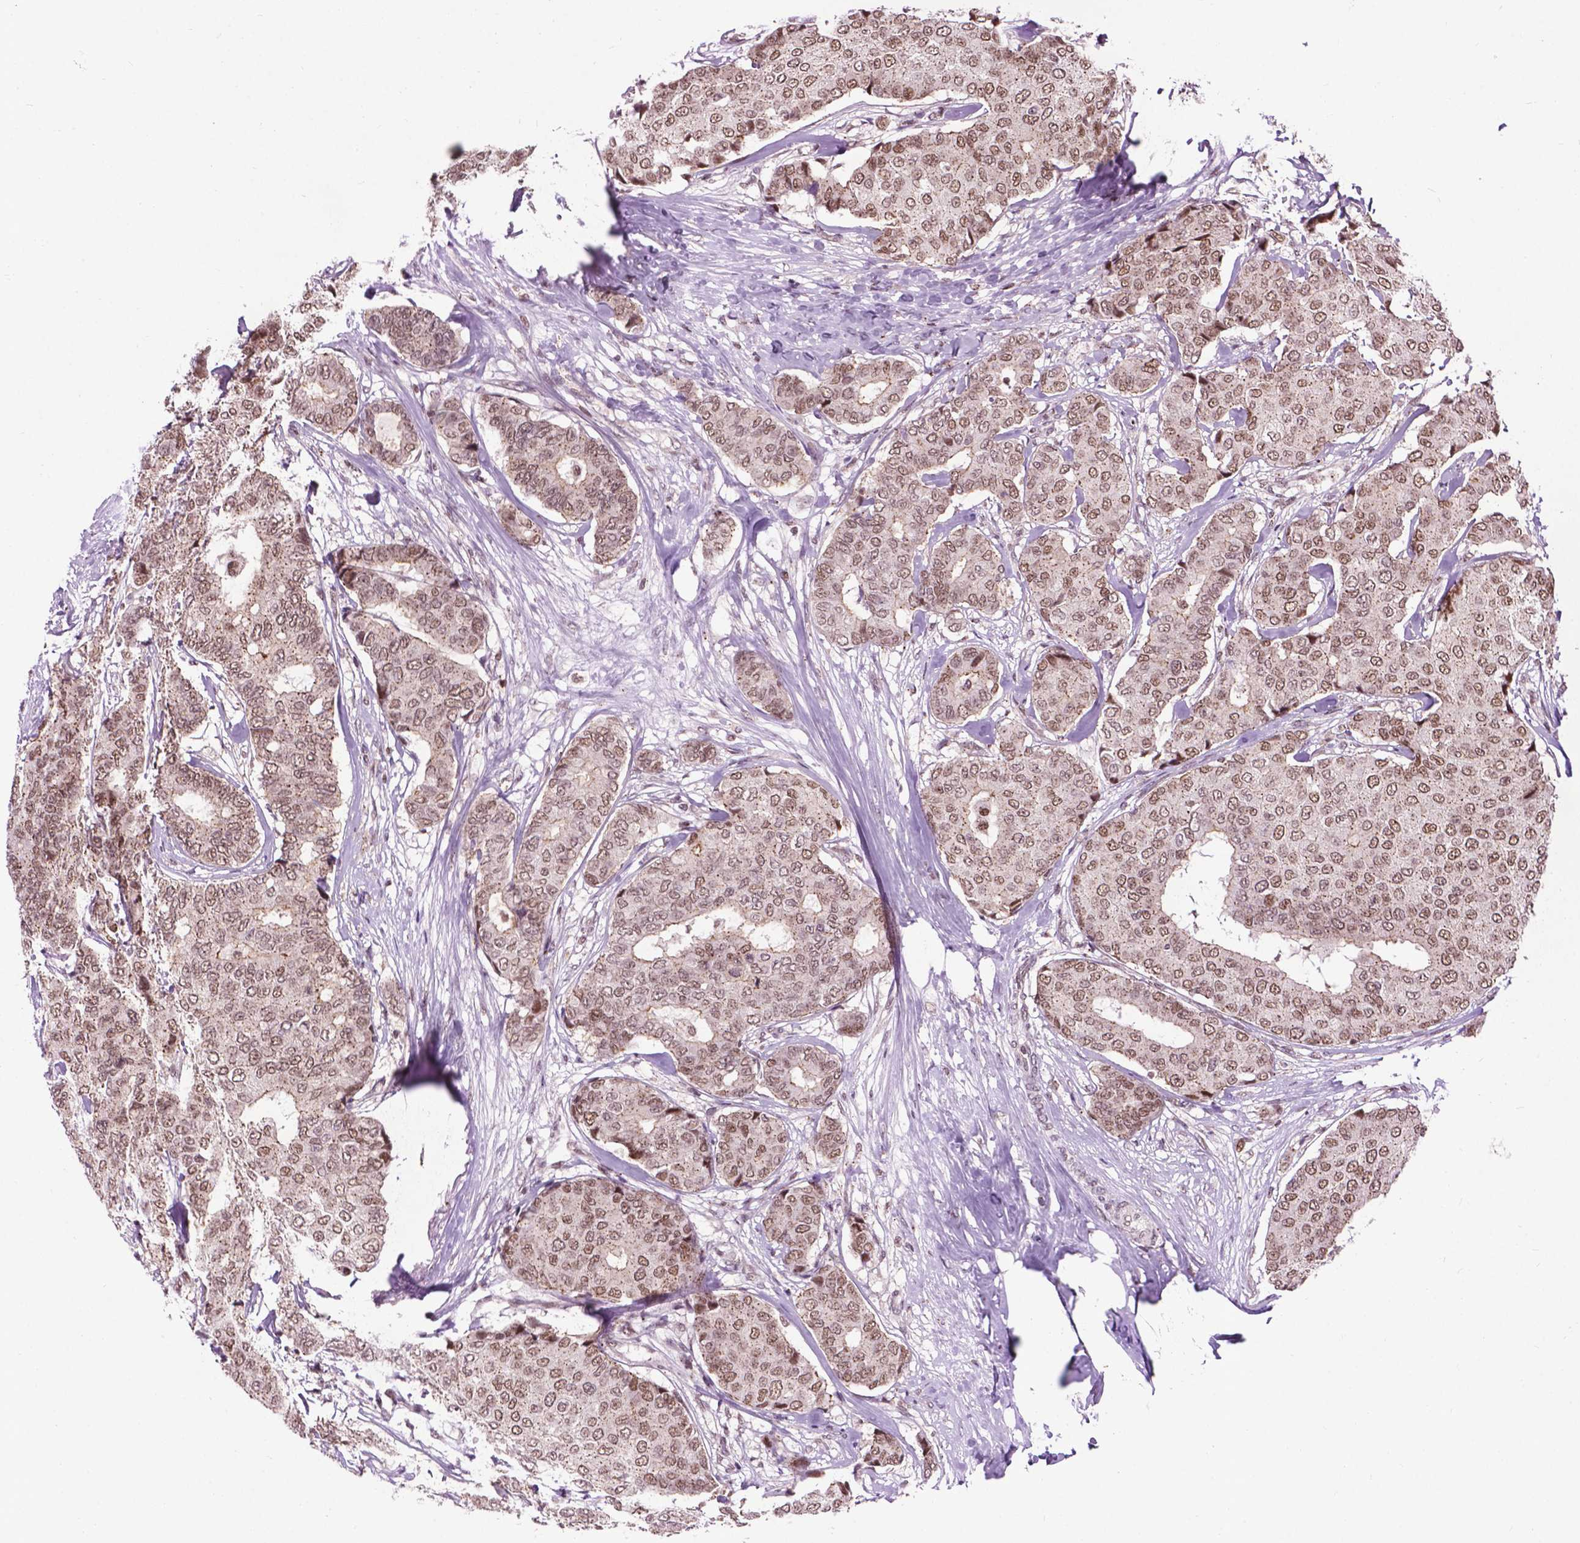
{"staining": {"intensity": "moderate", "quantity": ">75%", "location": "nuclear"}, "tissue": "breast cancer", "cell_type": "Tumor cells", "image_type": "cancer", "snomed": [{"axis": "morphology", "description": "Duct carcinoma"}, {"axis": "topography", "description": "Breast"}], "caption": "Breast intraductal carcinoma stained for a protein (brown) shows moderate nuclear positive expression in approximately >75% of tumor cells.", "gene": "EAF1", "patient": {"sex": "female", "age": 75}}